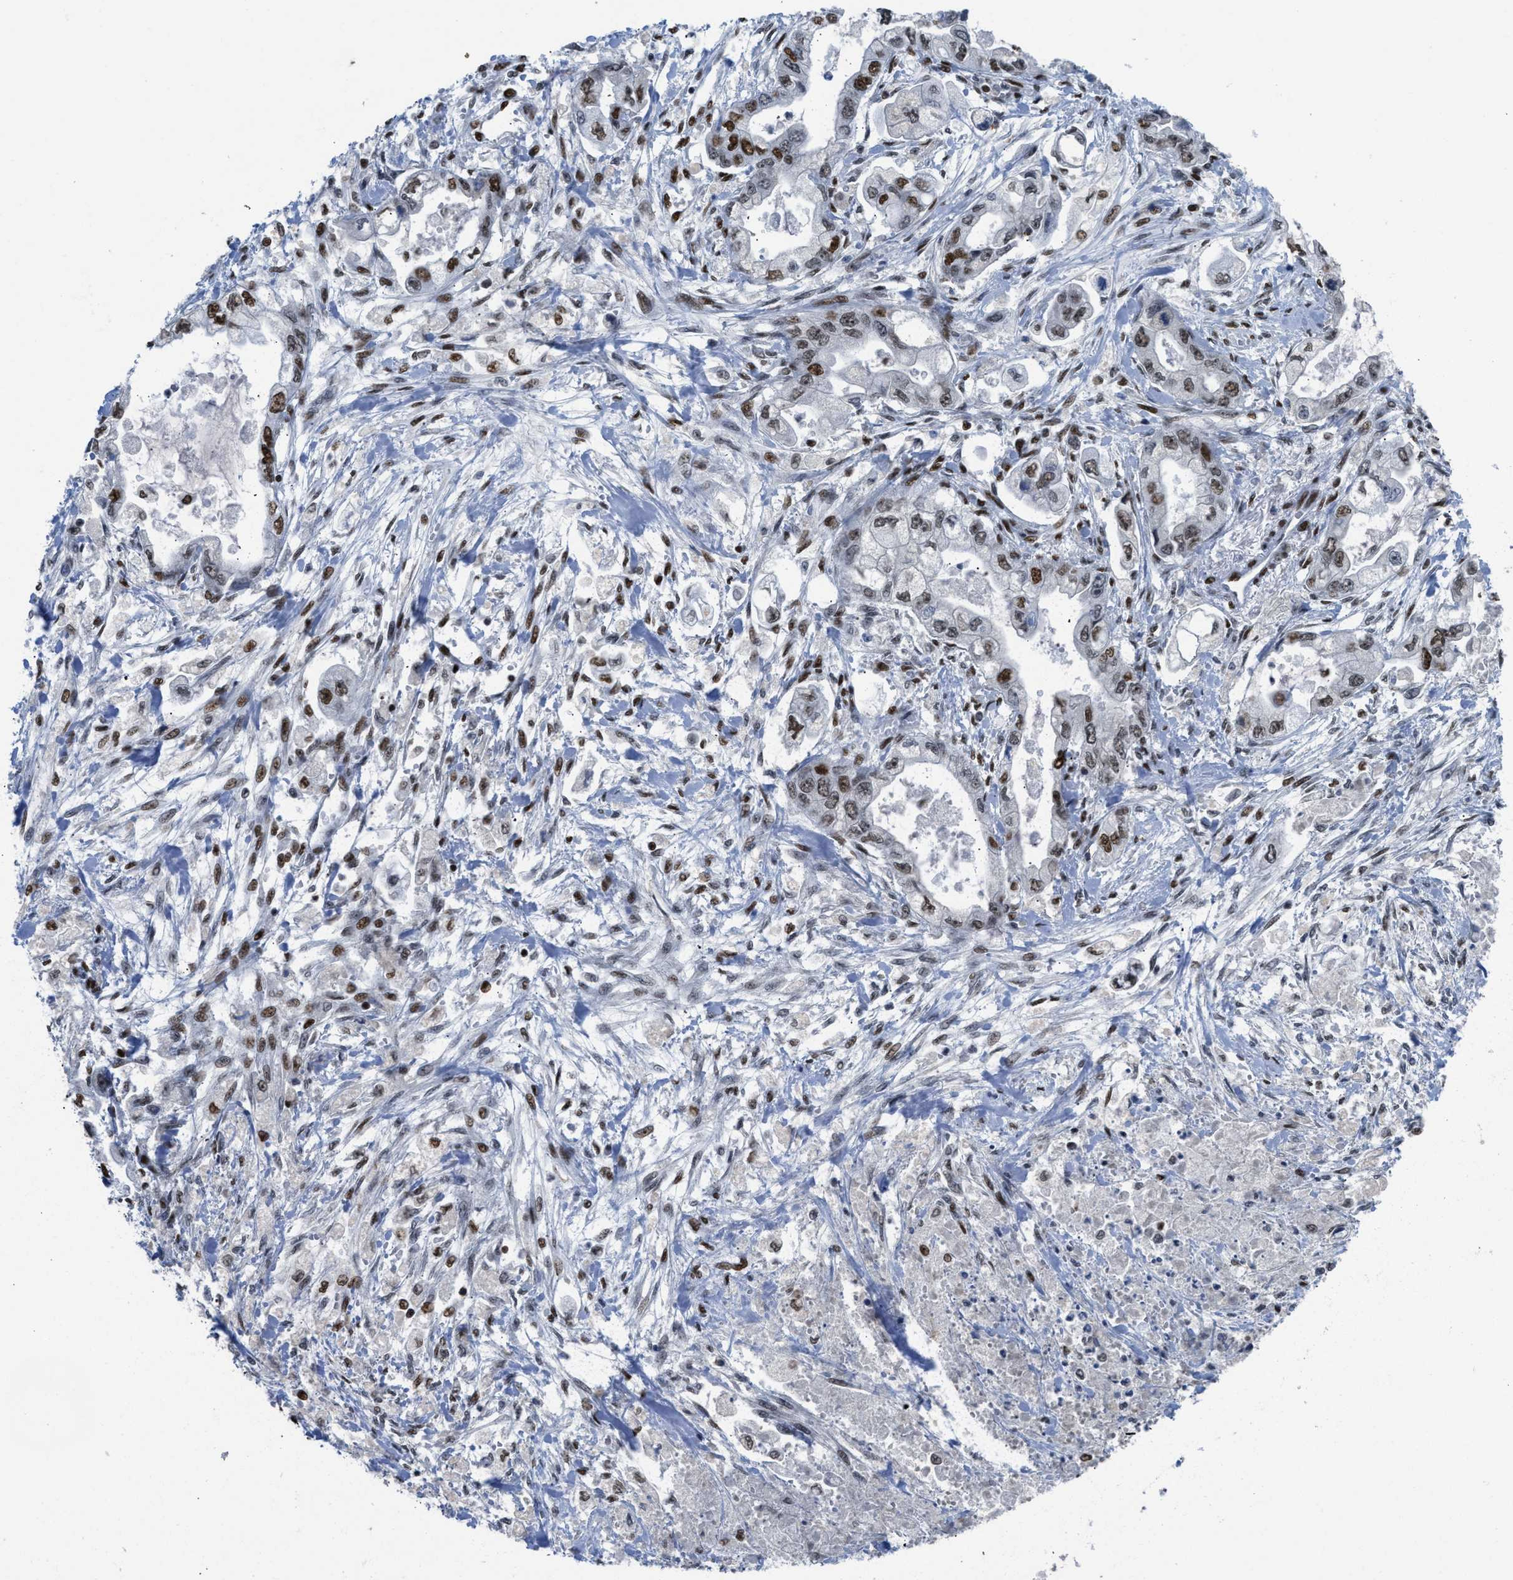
{"staining": {"intensity": "strong", "quantity": "25%-75%", "location": "nuclear"}, "tissue": "stomach cancer", "cell_type": "Tumor cells", "image_type": "cancer", "snomed": [{"axis": "morphology", "description": "Normal tissue, NOS"}, {"axis": "morphology", "description": "Adenocarcinoma, NOS"}, {"axis": "topography", "description": "Stomach"}], "caption": "This is a micrograph of IHC staining of stomach adenocarcinoma, which shows strong expression in the nuclear of tumor cells.", "gene": "SCAF4", "patient": {"sex": "male", "age": 62}}